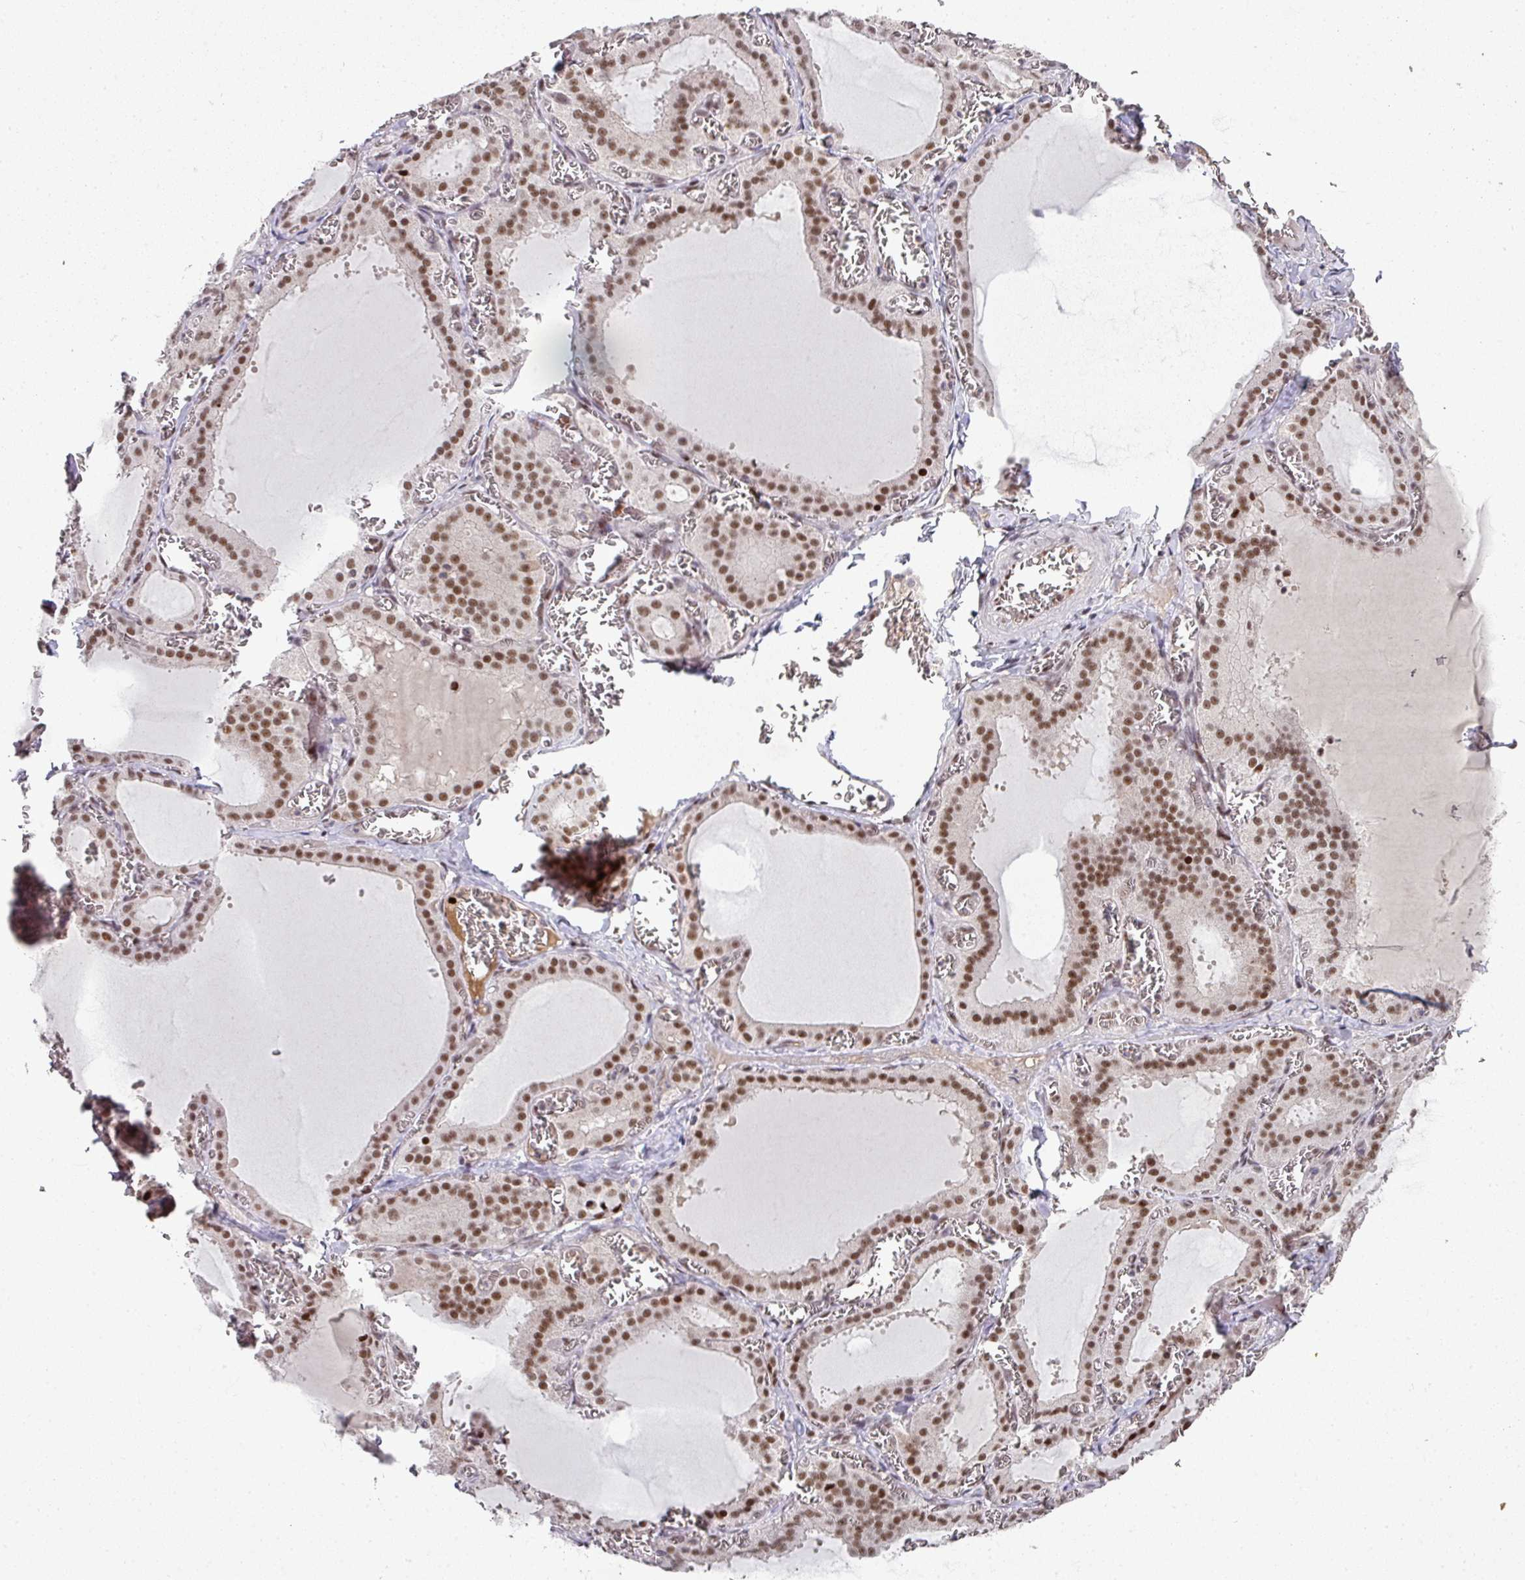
{"staining": {"intensity": "moderate", "quantity": ">75%", "location": "nuclear"}, "tissue": "thyroid gland", "cell_type": "Glandular cells", "image_type": "normal", "snomed": [{"axis": "morphology", "description": "Normal tissue, NOS"}, {"axis": "topography", "description": "Thyroid gland"}], "caption": "Protein expression analysis of benign human thyroid gland reveals moderate nuclear staining in about >75% of glandular cells. The protein is shown in brown color, while the nuclei are stained blue.", "gene": "NEIL1", "patient": {"sex": "female", "age": 30}}